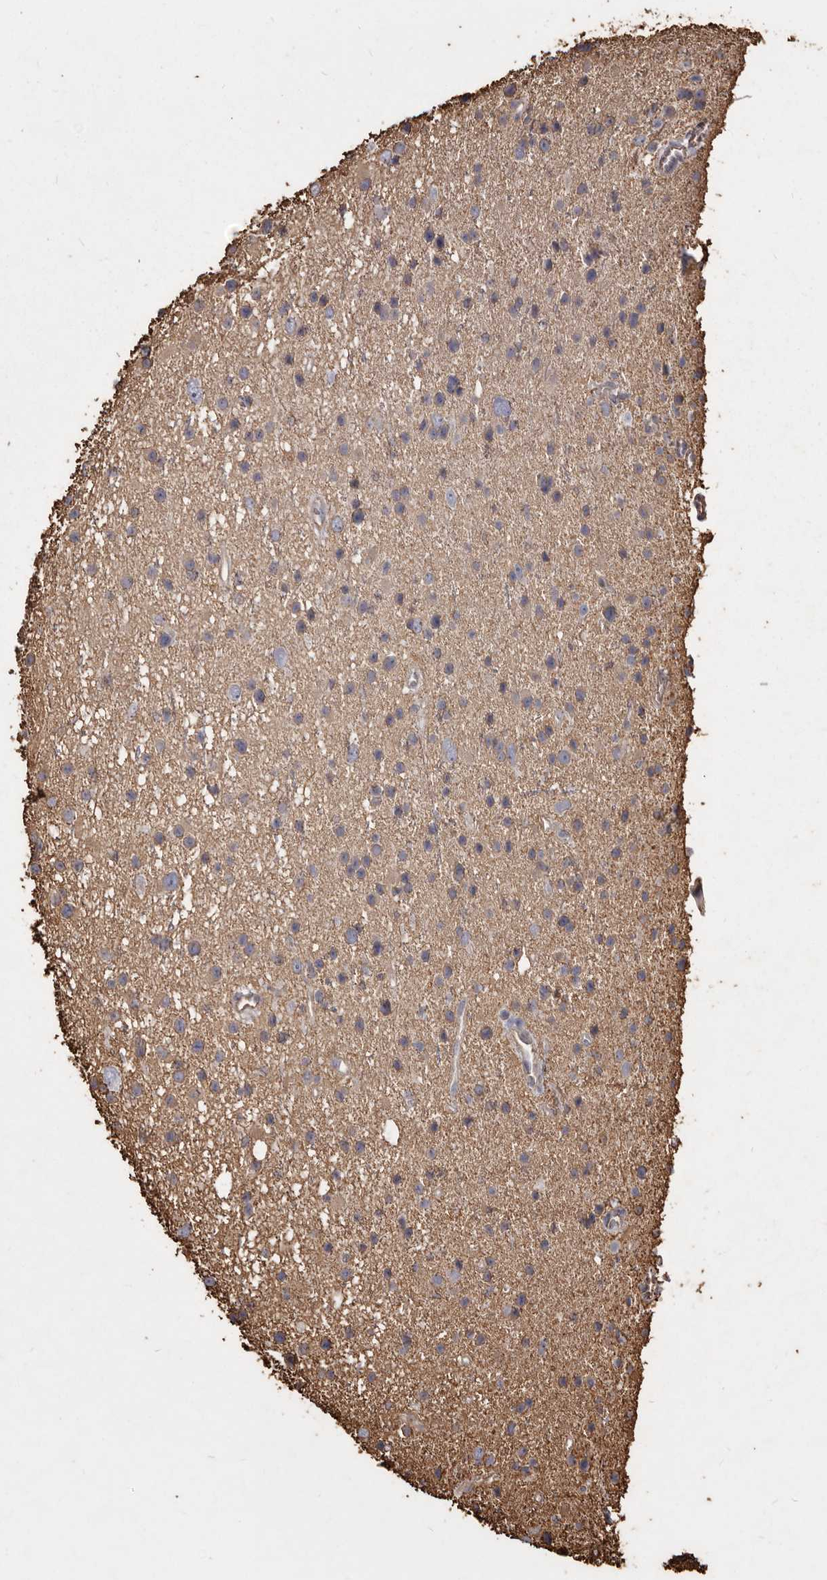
{"staining": {"intensity": "weak", "quantity": "<25%", "location": "cytoplasmic/membranous"}, "tissue": "glioma", "cell_type": "Tumor cells", "image_type": "cancer", "snomed": [{"axis": "morphology", "description": "Glioma, malignant, Low grade"}, {"axis": "topography", "description": "Cerebral cortex"}], "caption": "The immunohistochemistry photomicrograph has no significant positivity in tumor cells of glioma tissue. Brightfield microscopy of IHC stained with DAB (3,3'-diaminobenzidine) (brown) and hematoxylin (blue), captured at high magnification.", "gene": "MTURN", "patient": {"sex": "female", "age": 39}}